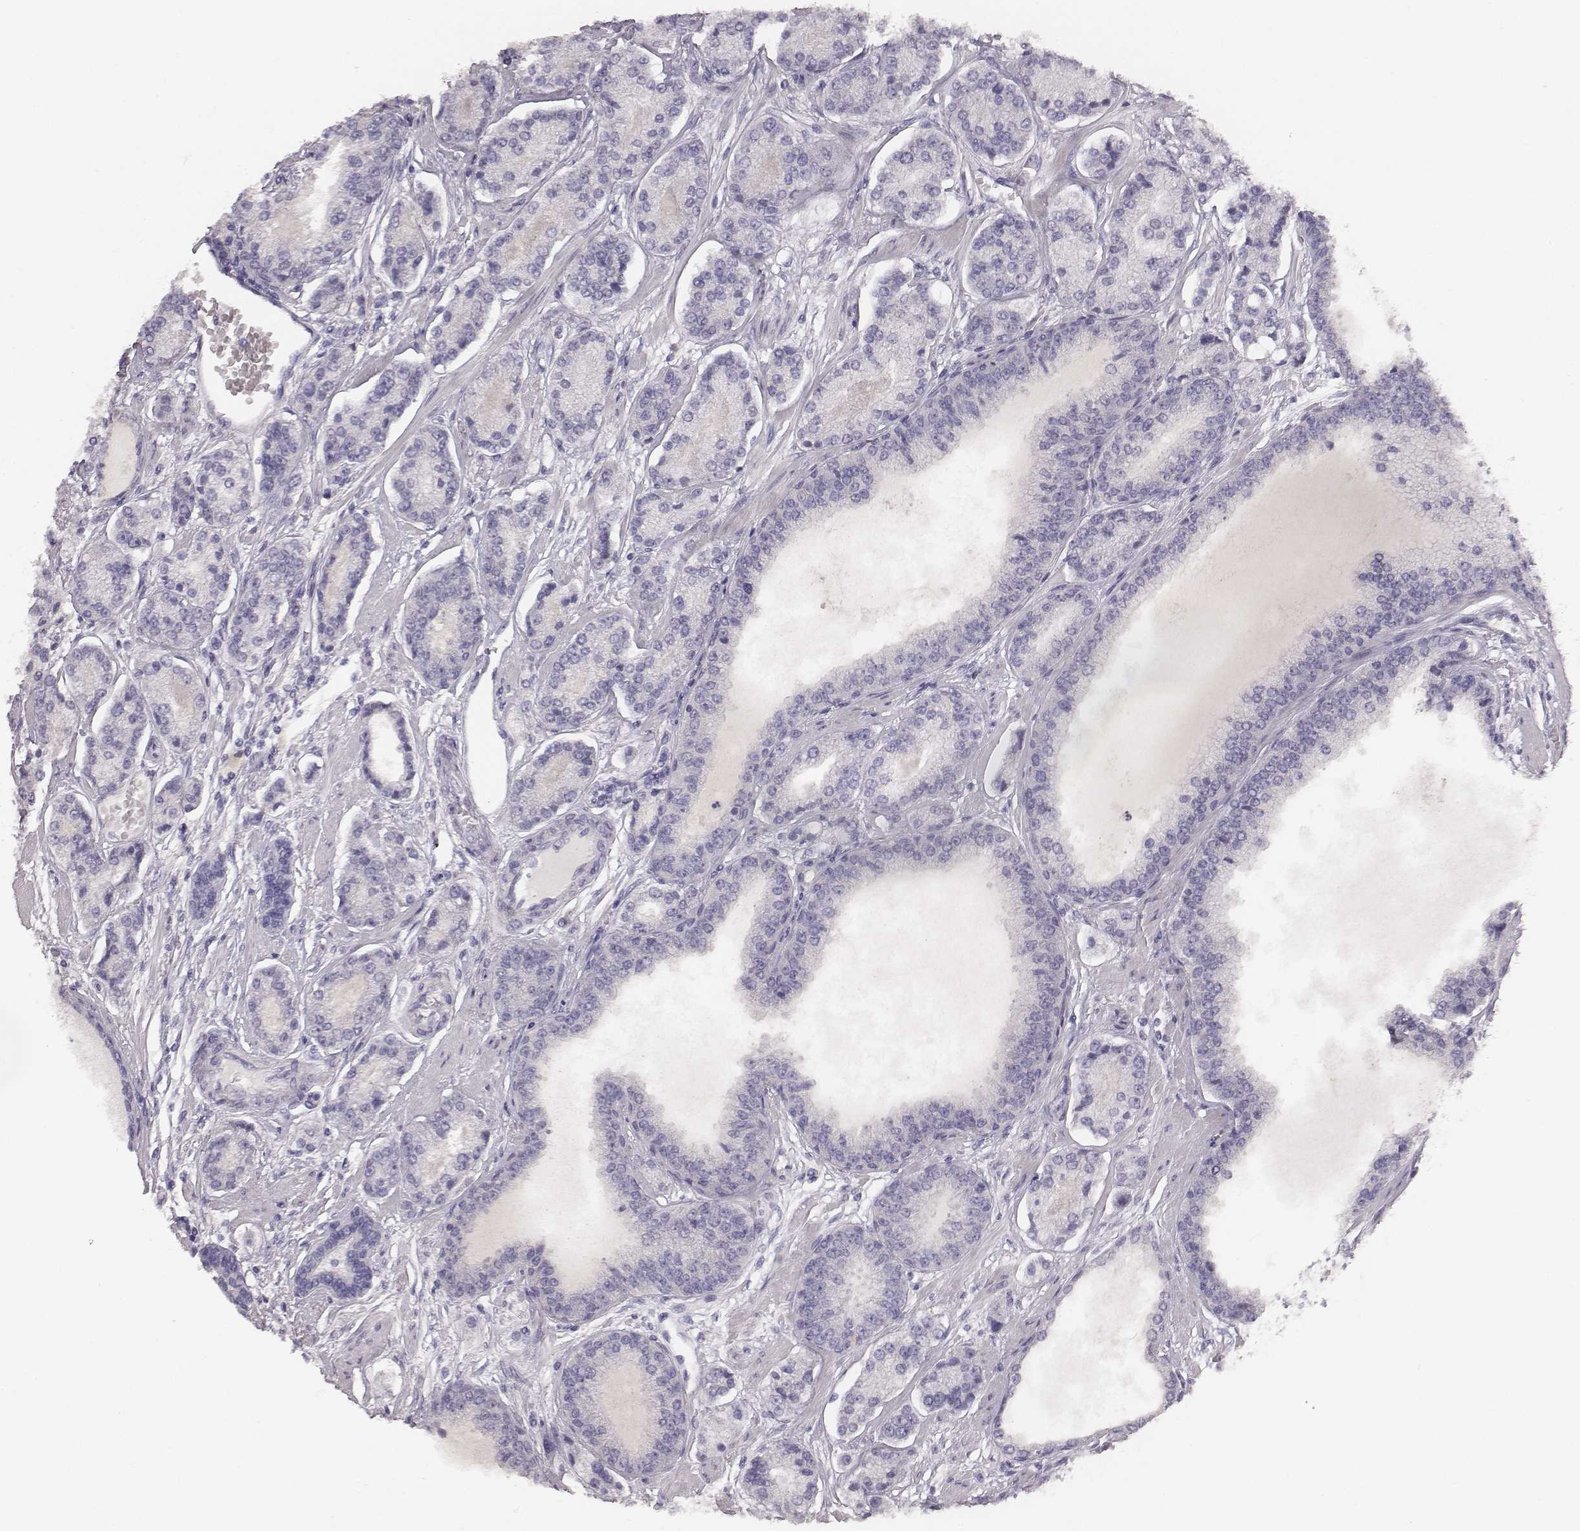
{"staining": {"intensity": "negative", "quantity": "none", "location": "none"}, "tissue": "prostate cancer", "cell_type": "Tumor cells", "image_type": "cancer", "snomed": [{"axis": "morphology", "description": "Adenocarcinoma, NOS"}, {"axis": "topography", "description": "Prostate"}], "caption": "Immunohistochemistry photomicrograph of neoplastic tissue: human adenocarcinoma (prostate) stained with DAB reveals no significant protein staining in tumor cells. The staining is performed using DAB (3,3'-diaminobenzidine) brown chromogen with nuclei counter-stained in using hematoxylin.", "gene": "MYH6", "patient": {"sex": "male", "age": 64}}